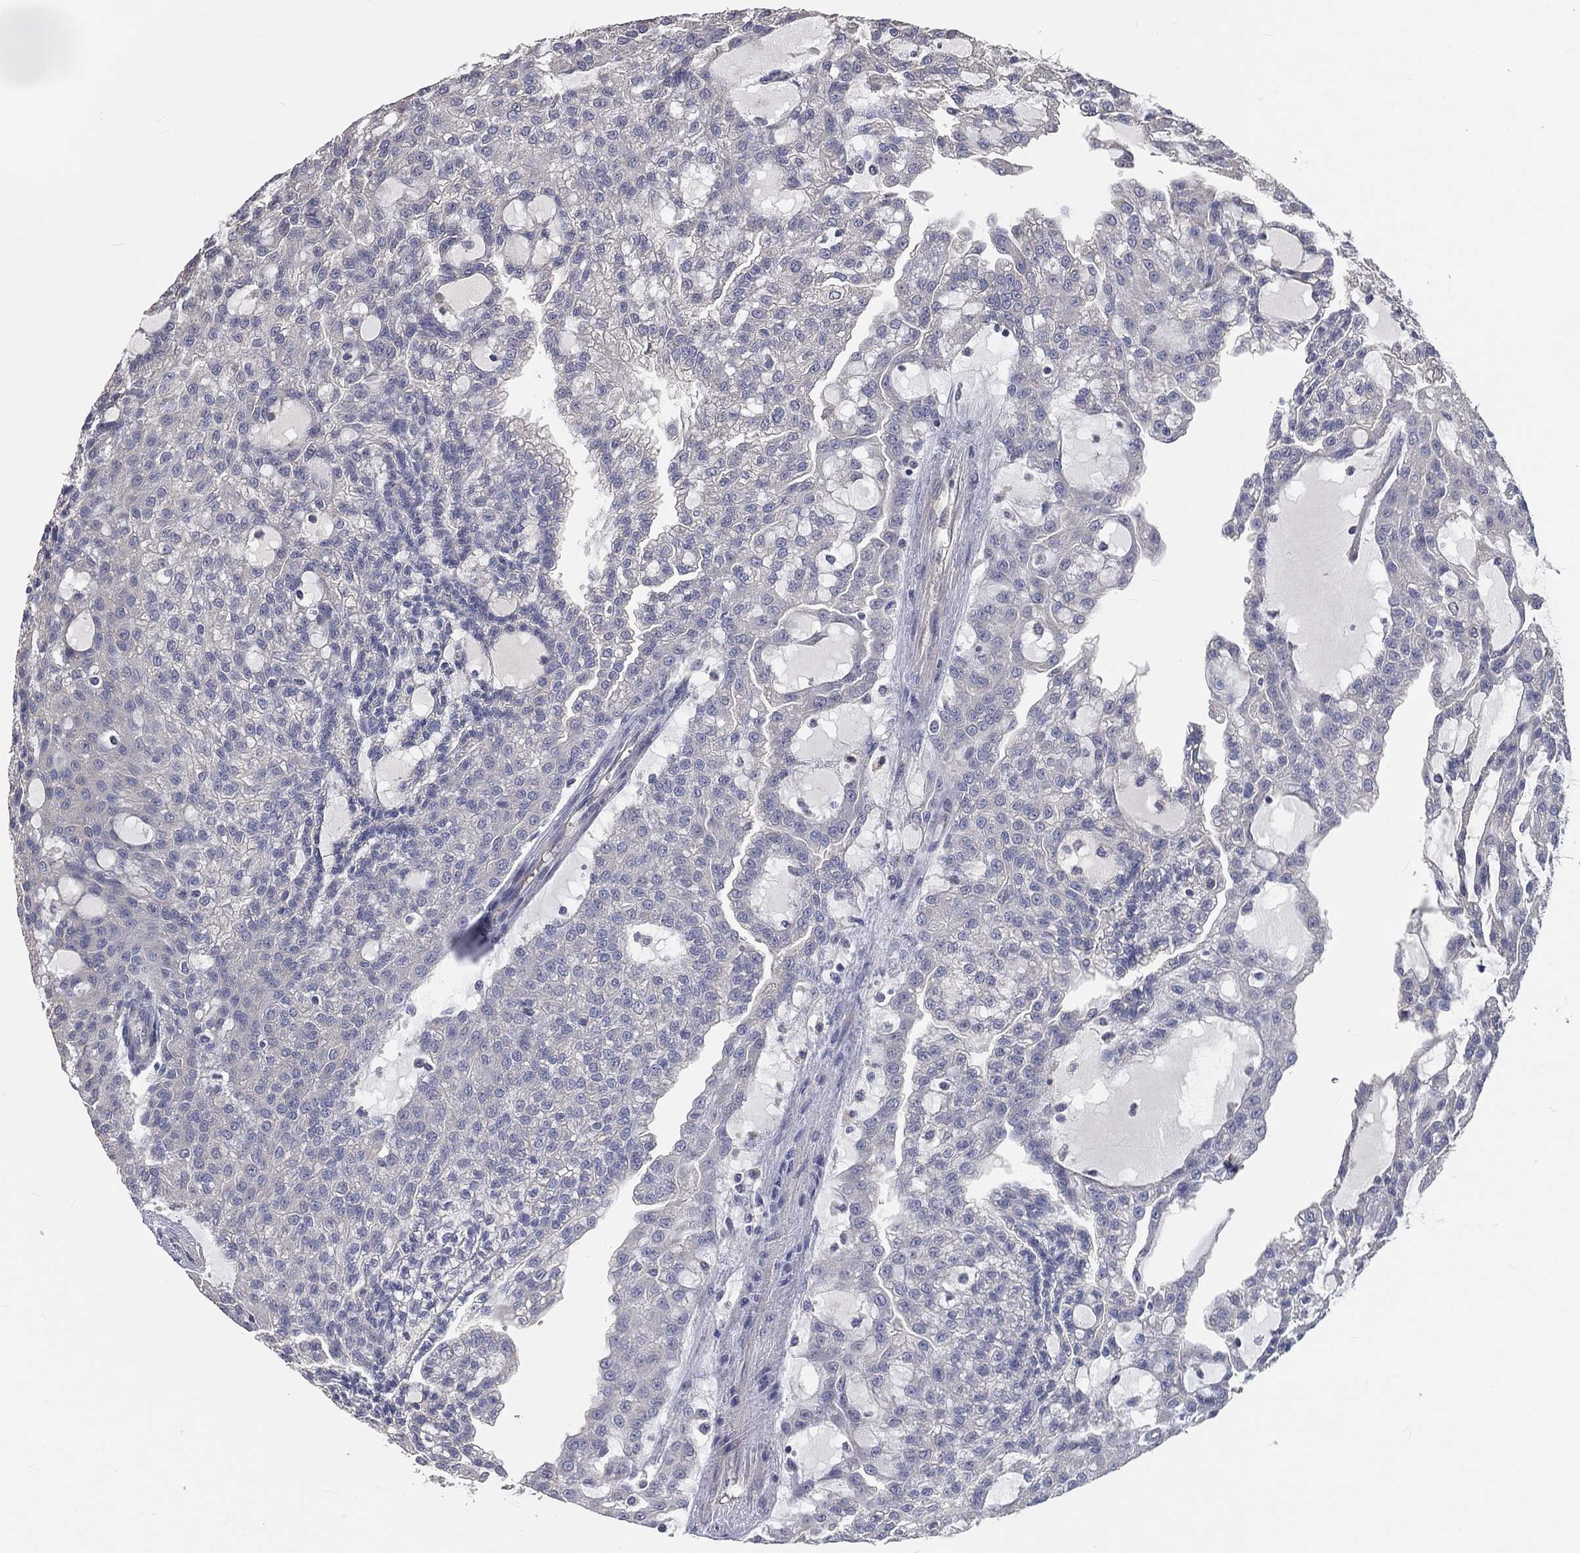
{"staining": {"intensity": "negative", "quantity": "none", "location": "none"}, "tissue": "renal cancer", "cell_type": "Tumor cells", "image_type": "cancer", "snomed": [{"axis": "morphology", "description": "Adenocarcinoma, NOS"}, {"axis": "topography", "description": "Kidney"}], "caption": "DAB immunohistochemical staining of adenocarcinoma (renal) demonstrates no significant expression in tumor cells. Nuclei are stained in blue.", "gene": "CROCC", "patient": {"sex": "male", "age": 63}}